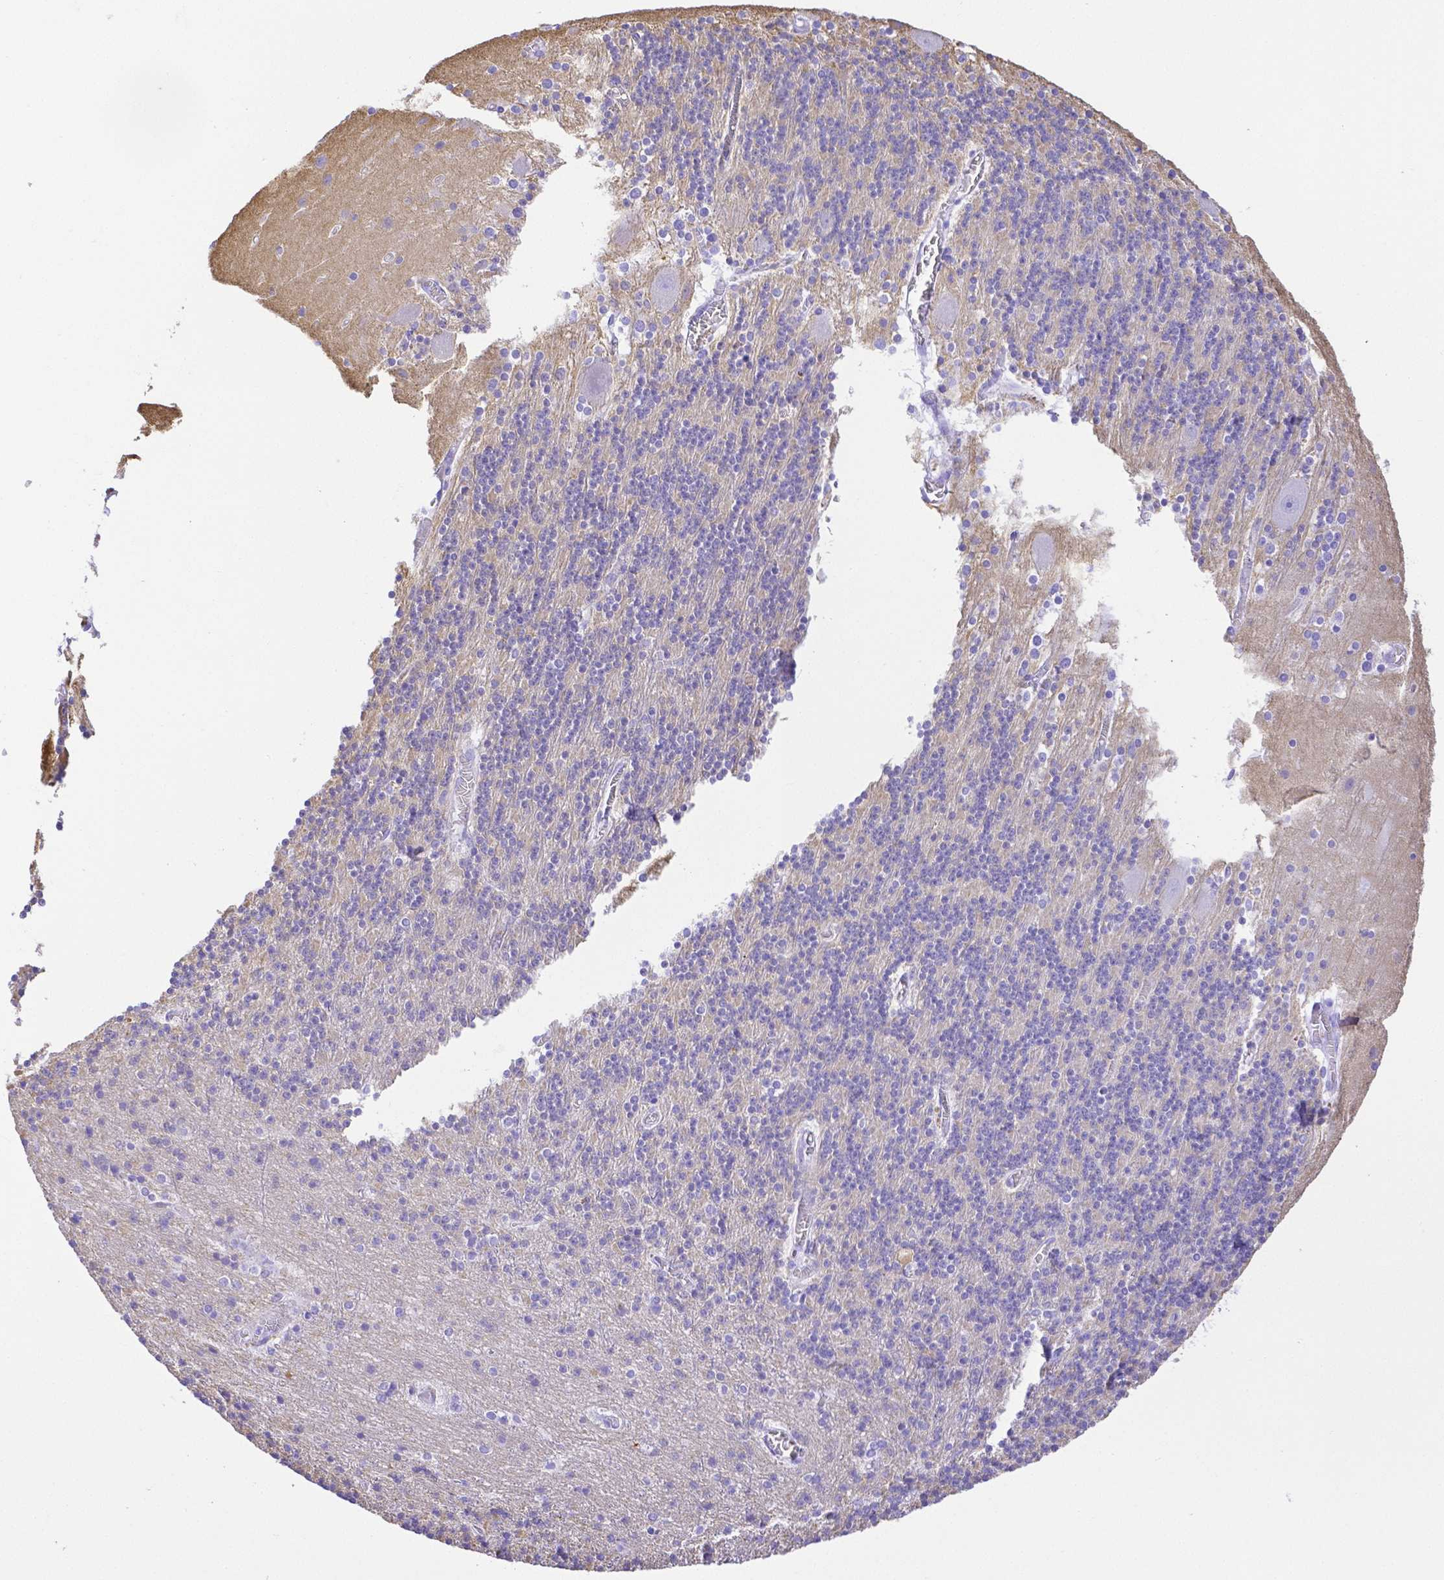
{"staining": {"intensity": "negative", "quantity": "none", "location": "none"}, "tissue": "cerebellum", "cell_type": "Cells in granular layer", "image_type": "normal", "snomed": [{"axis": "morphology", "description": "Normal tissue, NOS"}, {"axis": "topography", "description": "Cerebellum"}], "caption": "Image shows no protein staining in cells in granular layer of benign cerebellum. (DAB (3,3'-diaminobenzidine) immunohistochemistry, high magnification).", "gene": "SMR3A", "patient": {"sex": "male", "age": 70}}